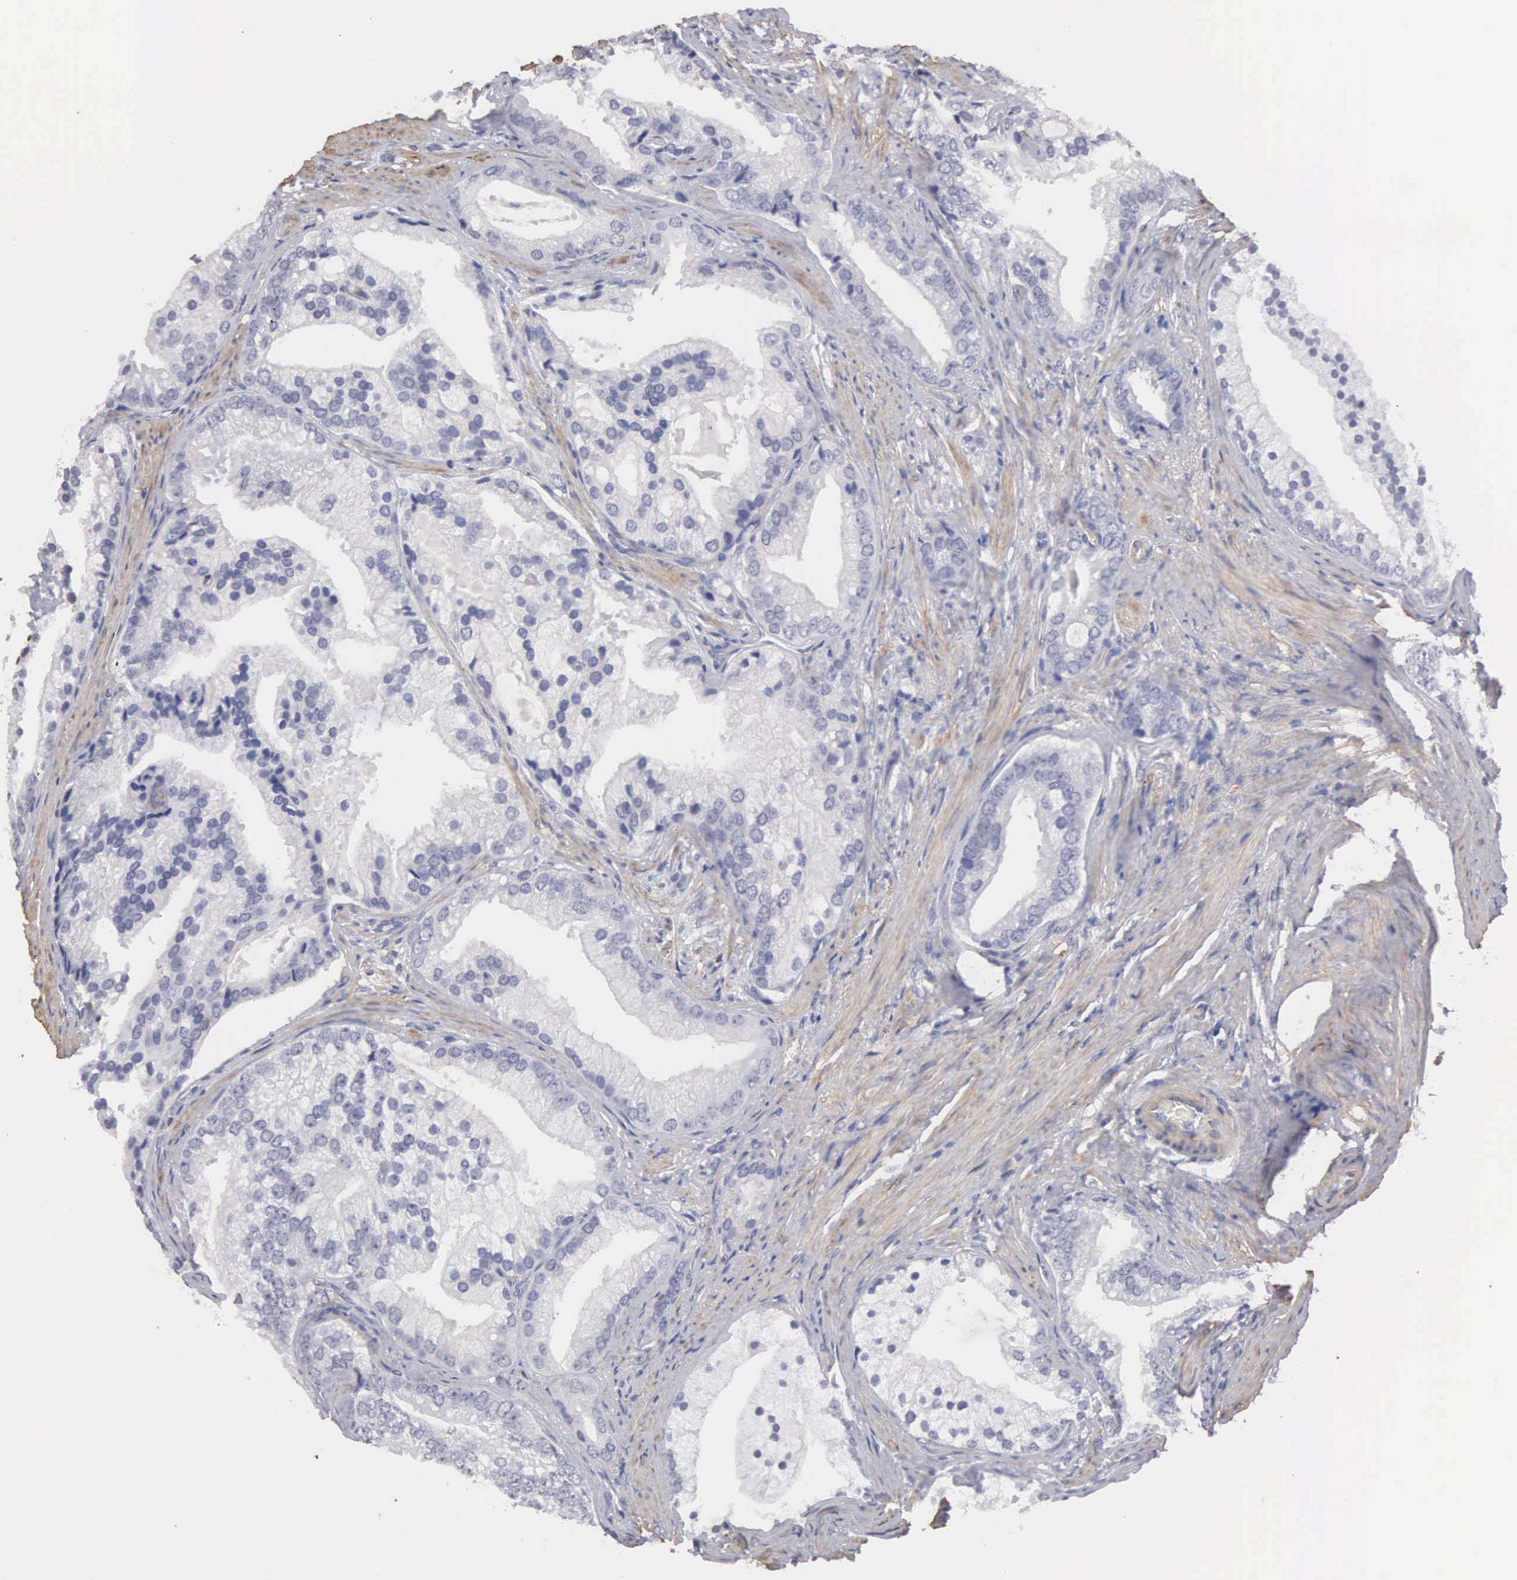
{"staining": {"intensity": "negative", "quantity": "none", "location": "none"}, "tissue": "prostate cancer", "cell_type": "Tumor cells", "image_type": "cancer", "snomed": [{"axis": "morphology", "description": "Adenocarcinoma, Low grade"}, {"axis": "topography", "description": "Prostate"}], "caption": "A histopathology image of prostate cancer (adenocarcinoma (low-grade)) stained for a protein shows no brown staining in tumor cells. (Brightfield microscopy of DAB (3,3'-diaminobenzidine) immunohistochemistry at high magnification).", "gene": "ELFN2", "patient": {"sex": "male", "age": 71}}